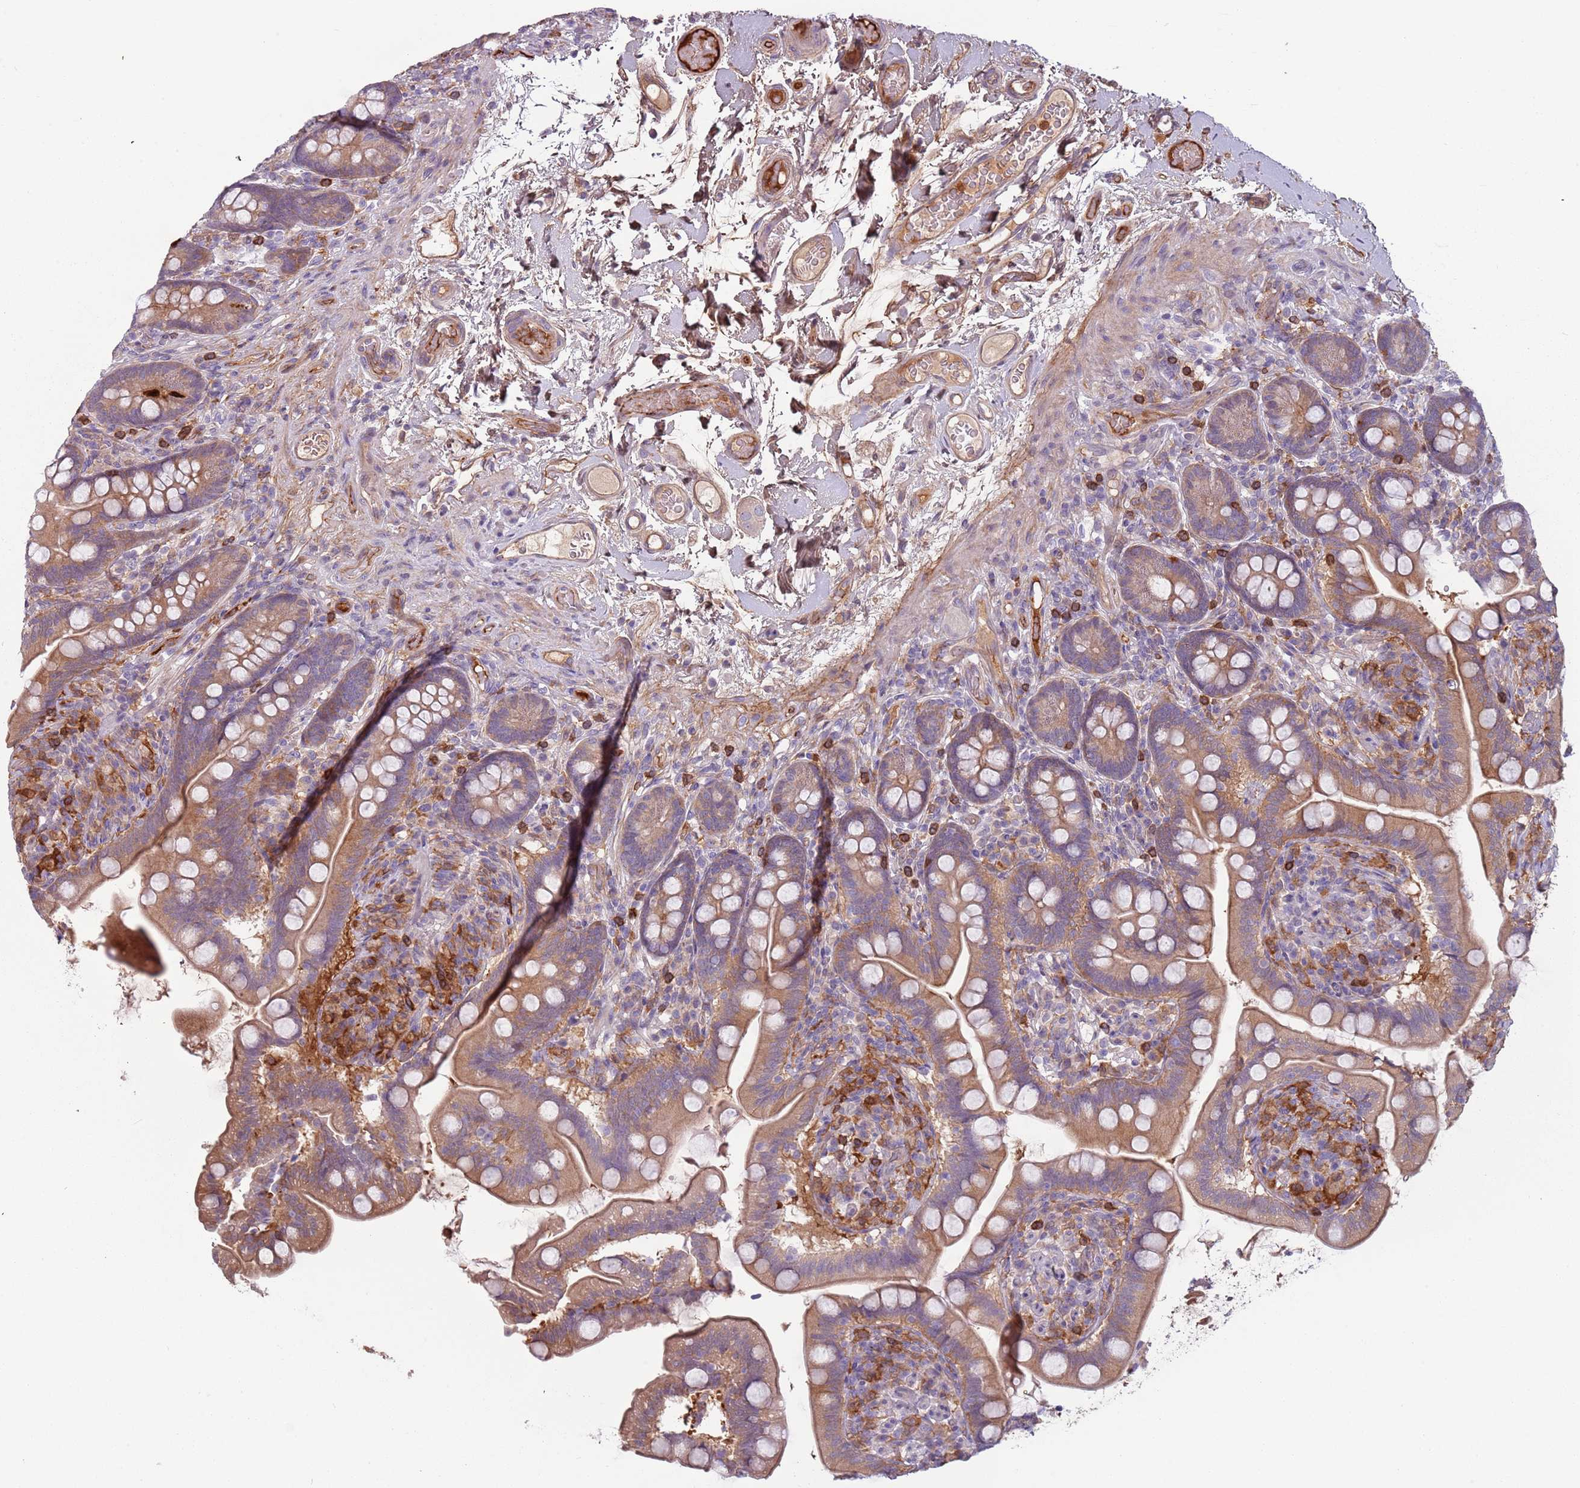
{"staining": {"intensity": "moderate", "quantity": ">75%", "location": "cytoplasmic/membranous"}, "tissue": "small intestine", "cell_type": "Glandular cells", "image_type": "normal", "snomed": [{"axis": "morphology", "description": "Normal tissue, NOS"}, {"axis": "topography", "description": "Small intestine"}], "caption": "Protein expression analysis of normal small intestine shows moderate cytoplasmic/membranous expression in about >75% of glandular cells.", "gene": "NADK", "patient": {"sex": "female", "age": 64}}